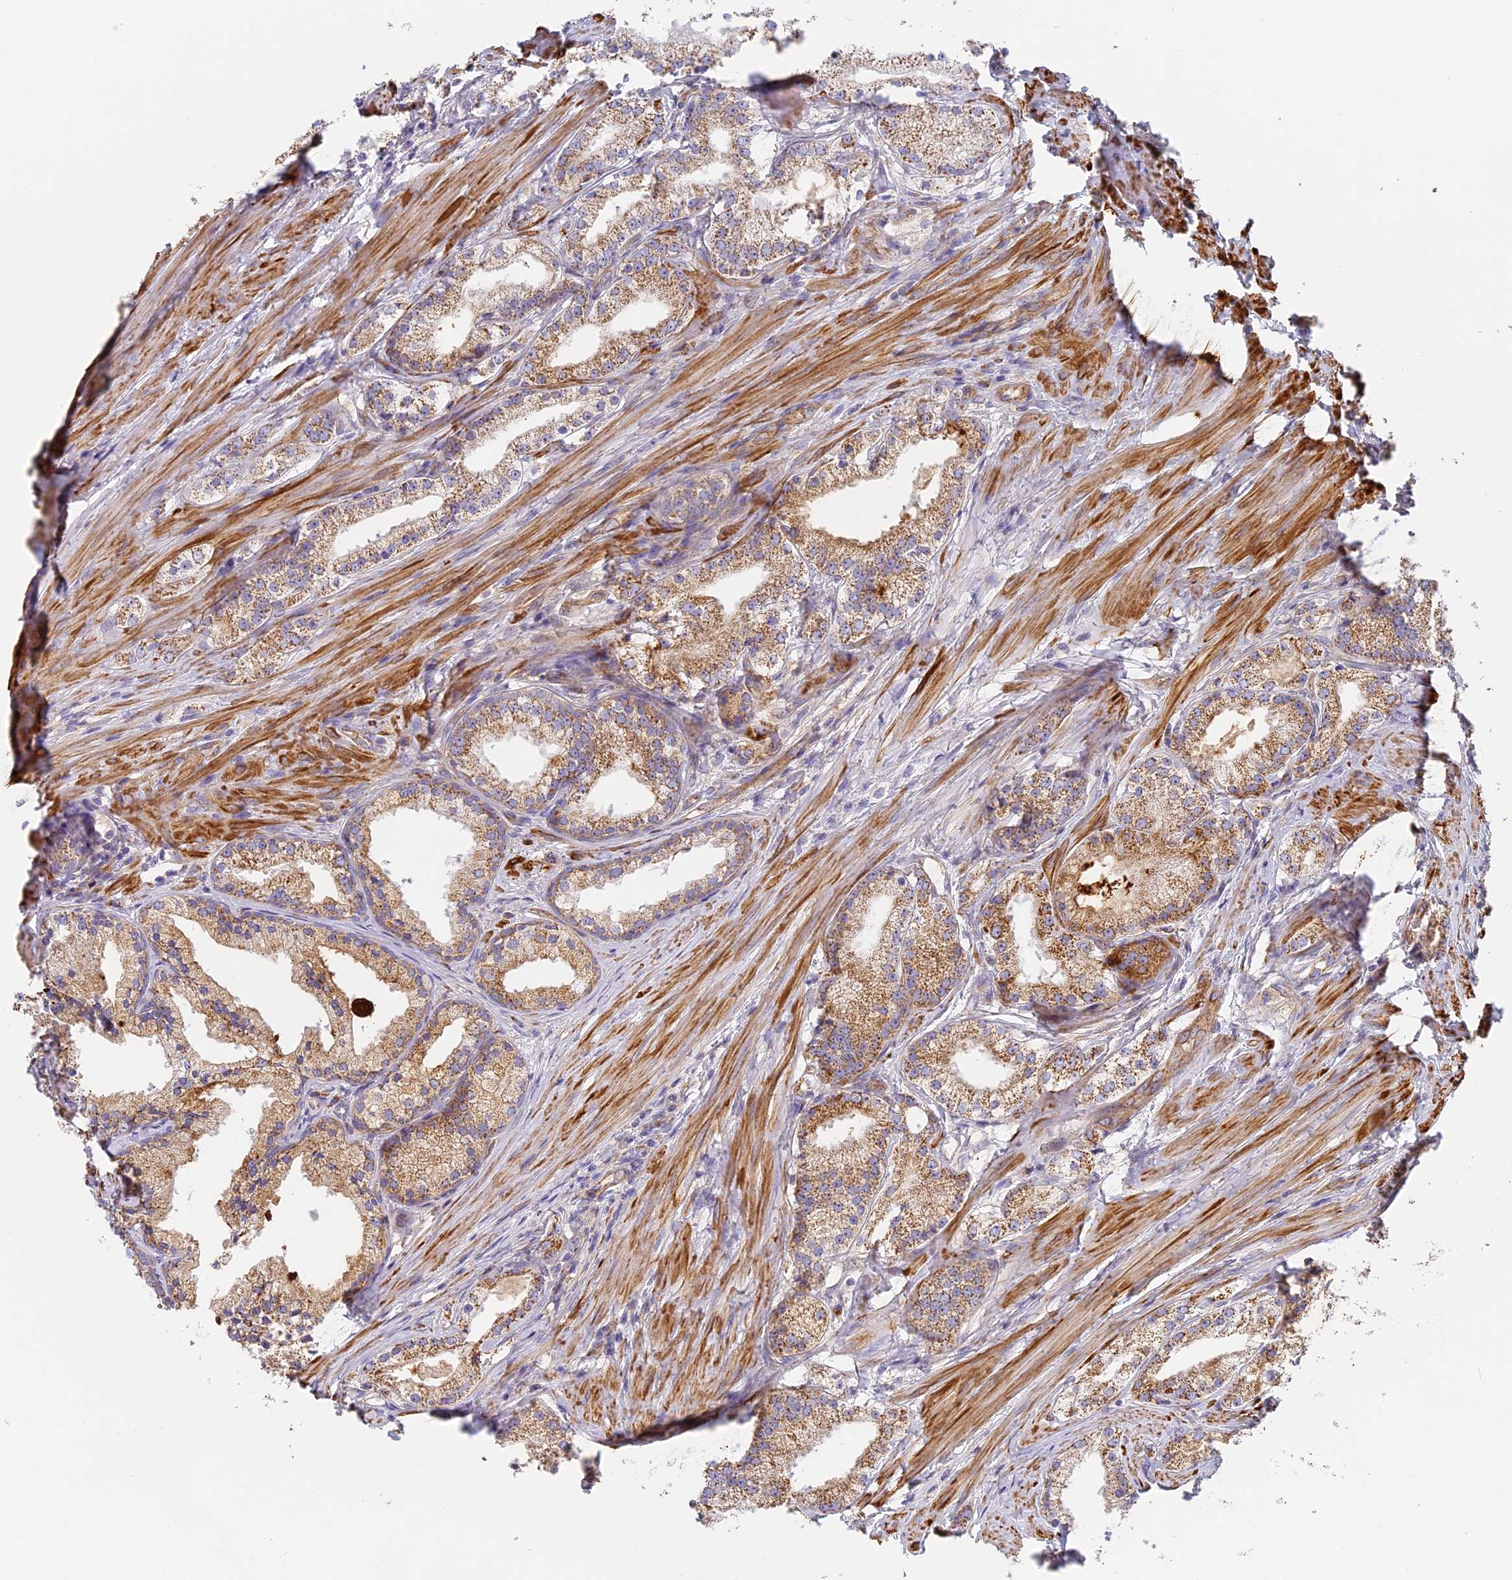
{"staining": {"intensity": "moderate", "quantity": ">75%", "location": "cytoplasmic/membranous"}, "tissue": "prostate cancer", "cell_type": "Tumor cells", "image_type": "cancer", "snomed": [{"axis": "morphology", "description": "Adenocarcinoma, Low grade"}, {"axis": "topography", "description": "Prostate"}], "caption": "Human prostate low-grade adenocarcinoma stained with a brown dye shows moderate cytoplasmic/membranous positive positivity in approximately >75% of tumor cells.", "gene": "DDA1", "patient": {"sex": "male", "age": 57}}